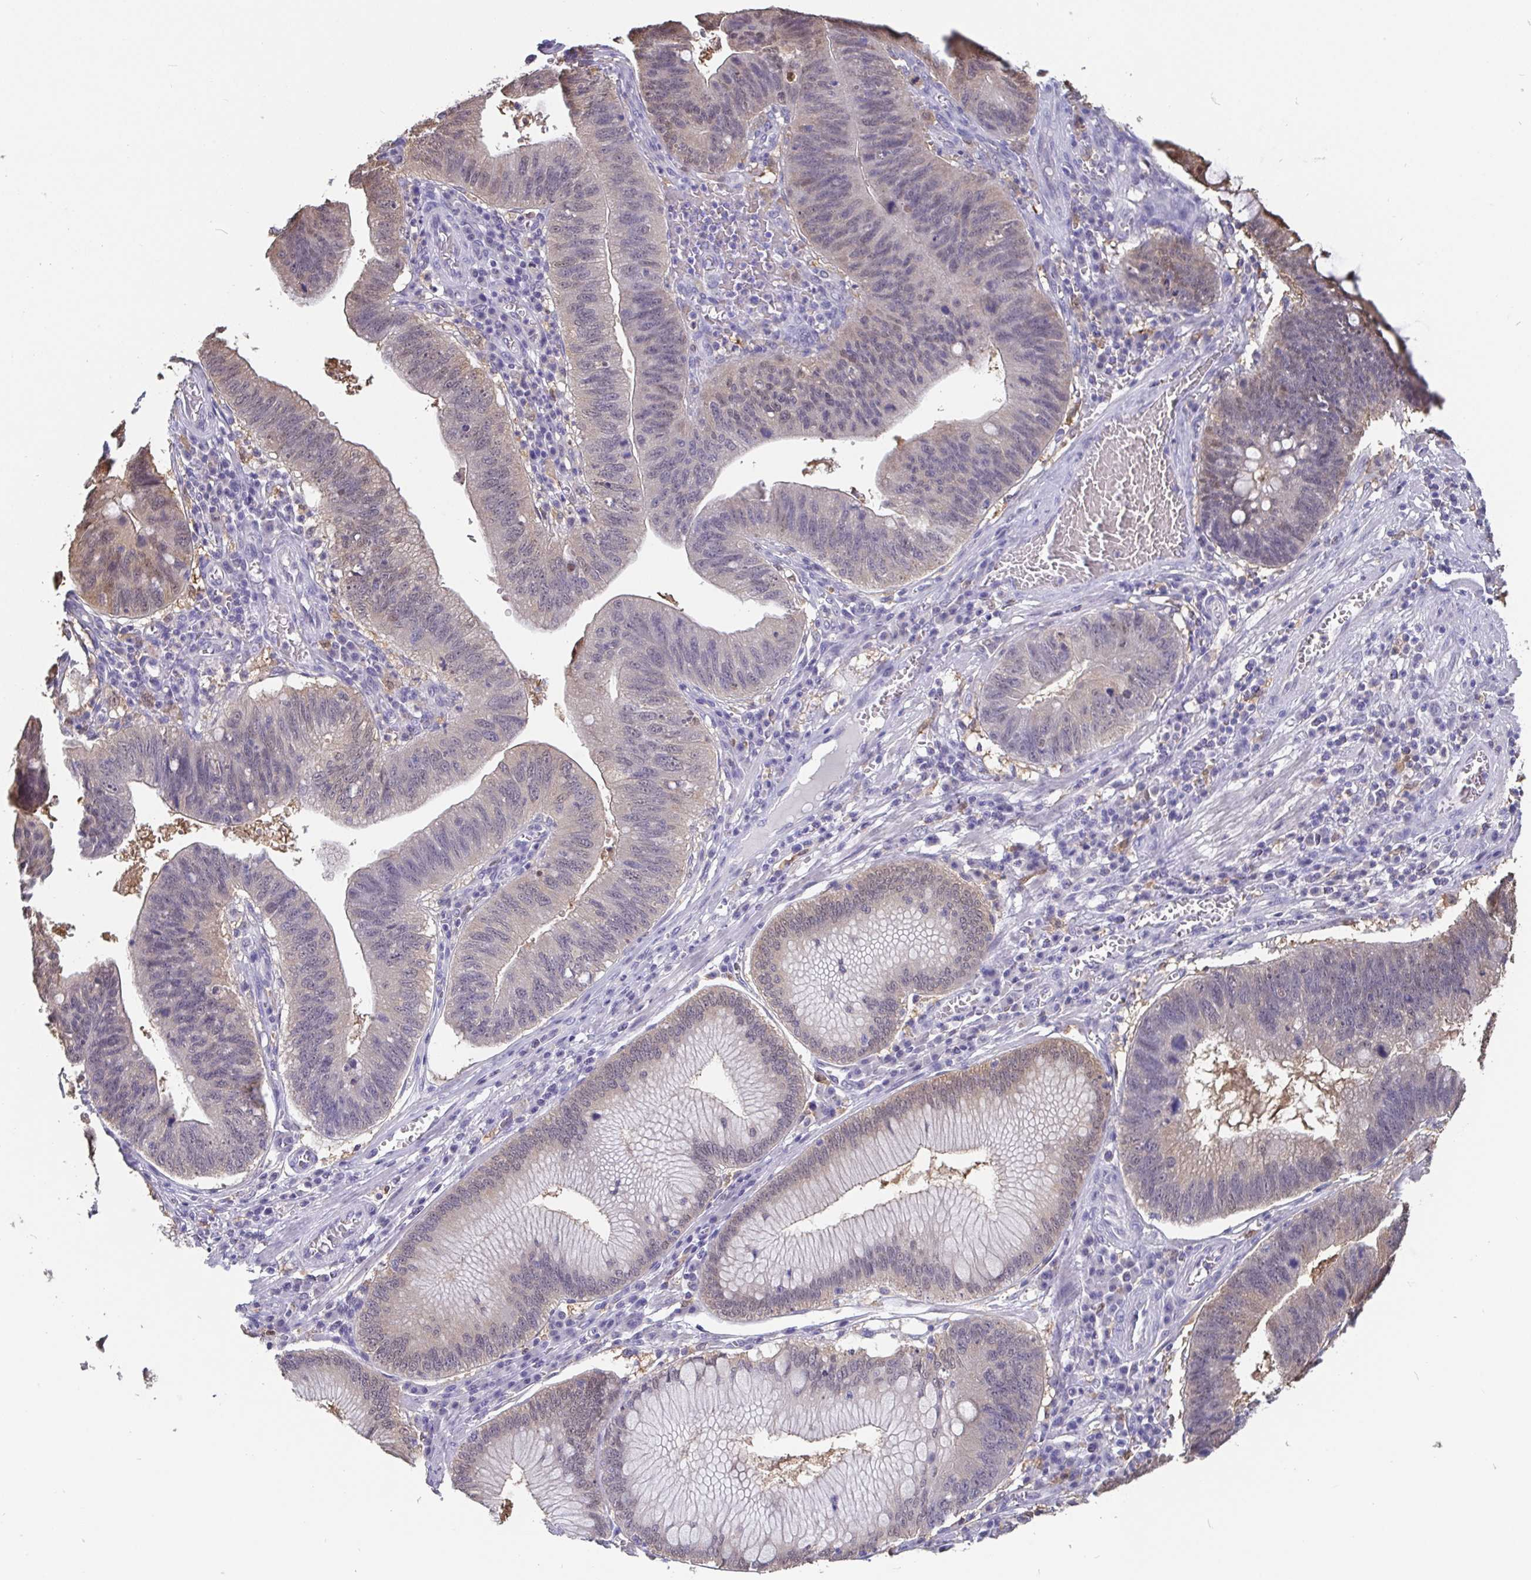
{"staining": {"intensity": "weak", "quantity": "<25%", "location": "cytoplasmic/membranous"}, "tissue": "stomach cancer", "cell_type": "Tumor cells", "image_type": "cancer", "snomed": [{"axis": "morphology", "description": "Adenocarcinoma, NOS"}, {"axis": "topography", "description": "Stomach"}], "caption": "IHC image of neoplastic tissue: stomach adenocarcinoma stained with DAB (3,3'-diaminobenzidine) exhibits no significant protein positivity in tumor cells.", "gene": "IDH1", "patient": {"sex": "male", "age": 59}}